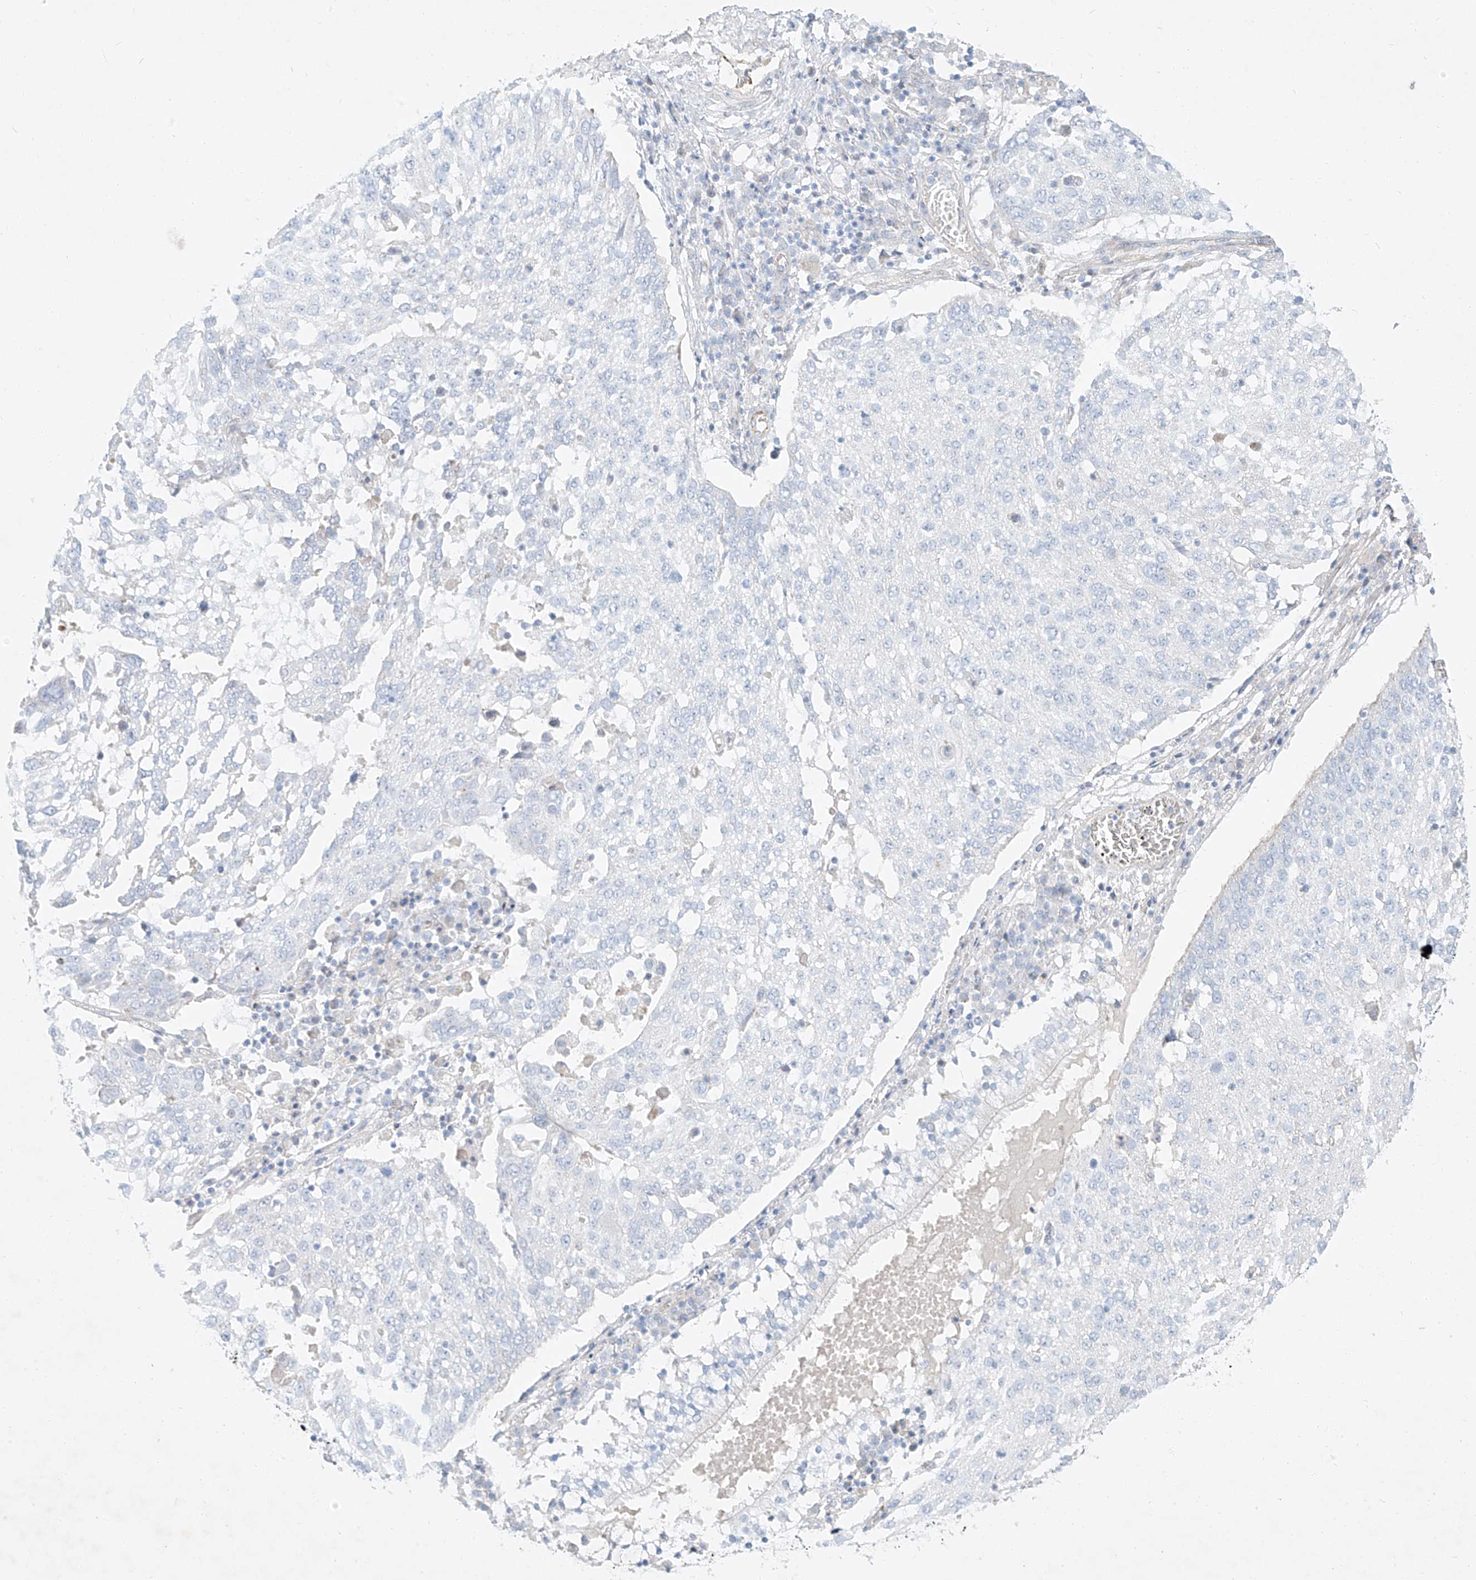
{"staining": {"intensity": "negative", "quantity": "none", "location": "none"}, "tissue": "lung cancer", "cell_type": "Tumor cells", "image_type": "cancer", "snomed": [{"axis": "morphology", "description": "Squamous cell carcinoma, NOS"}, {"axis": "topography", "description": "Lung"}], "caption": "Tumor cells are negative for brown protein staining in squamous cell carcinoma (lung).", "gene": "AJM1", "patient": {"sex": "male", "age": 65}}